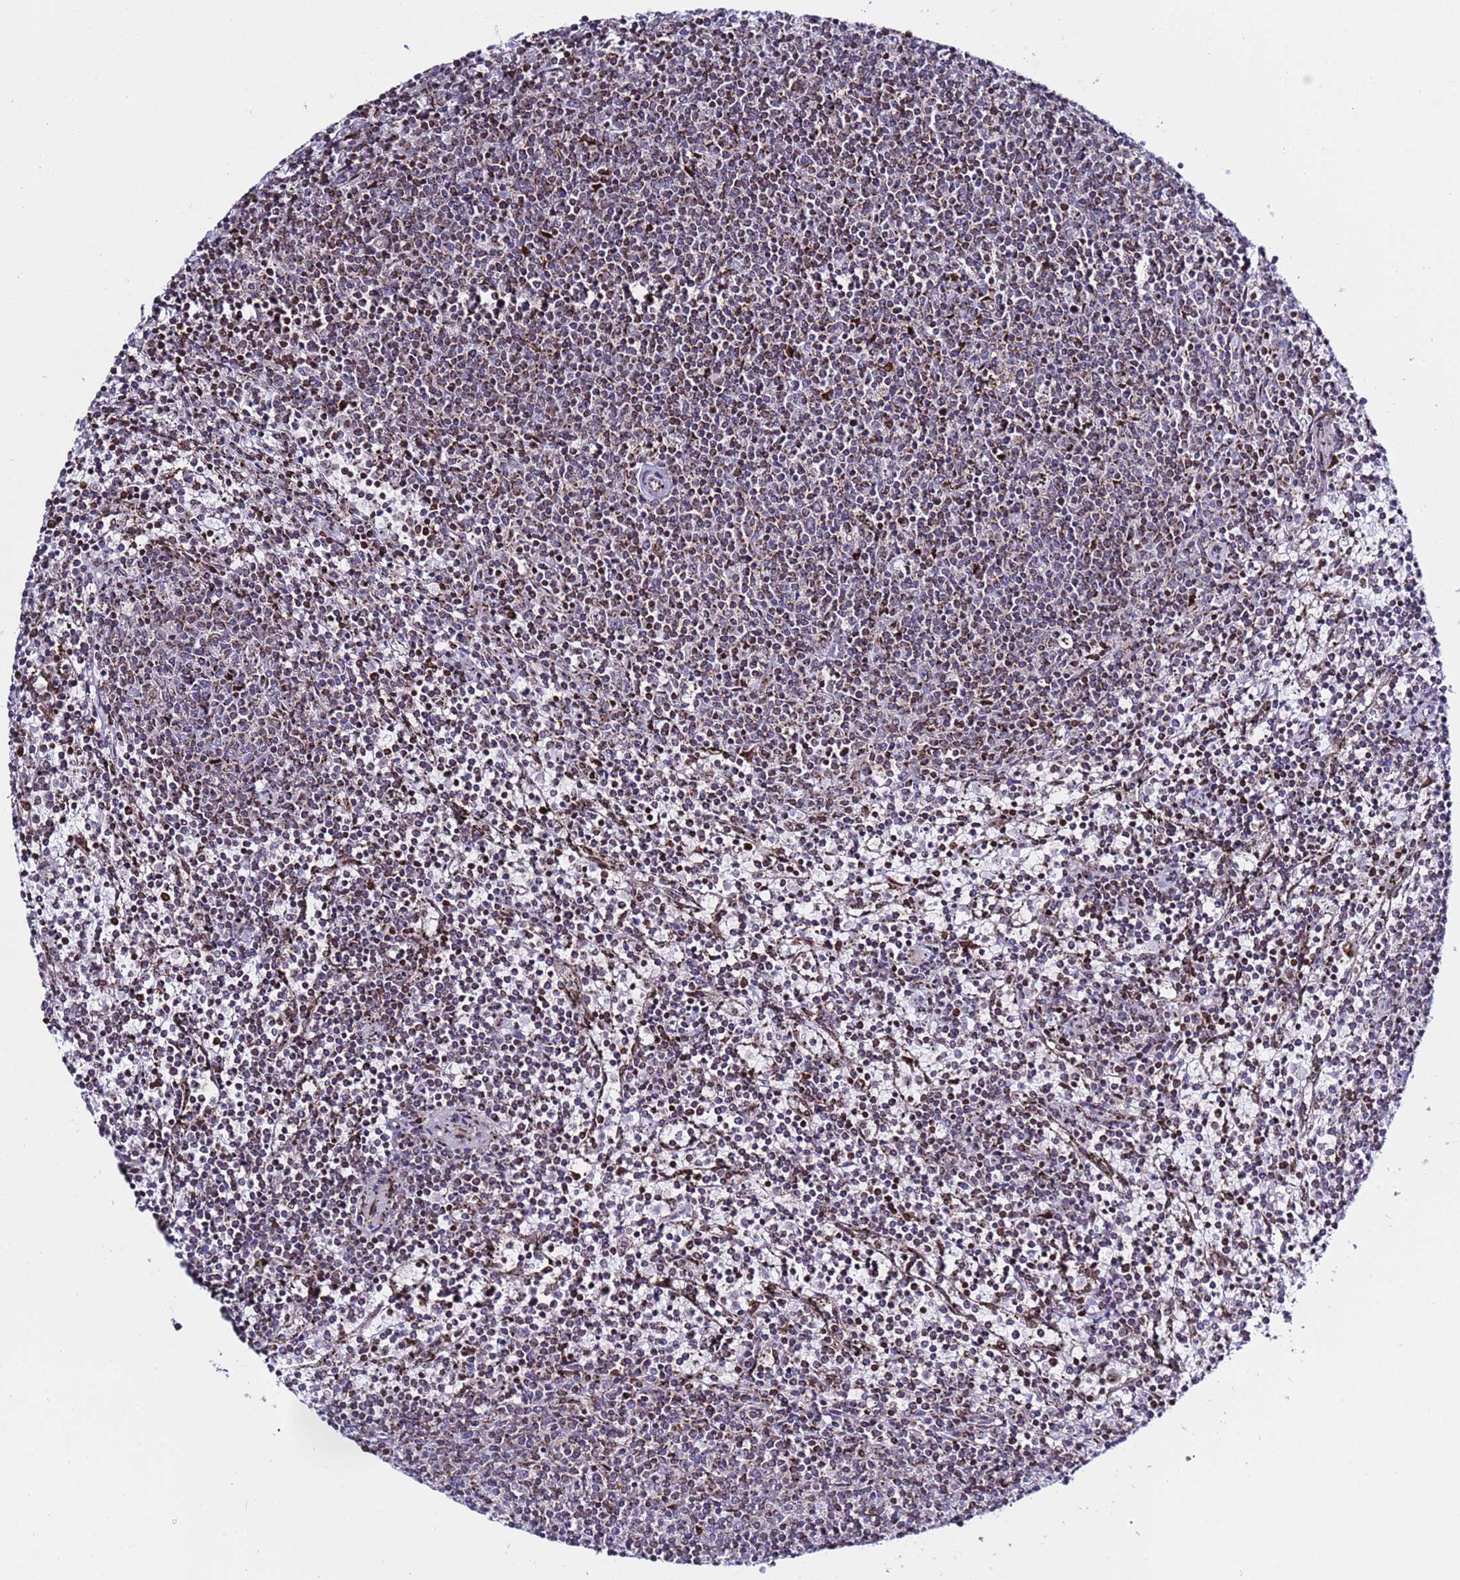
{"staining": {"intensity": "weak", "quantity": "<25%", "location": "cytoplasmic/membranous"}, "tissue": "lymphoma", "cell_type": "Tumor cells", "image_type": "cancer", "snomed": [{"axis": "morphology", "description": "Malignant lymphoma, non-Hodgkin's type, Low grade"}, {"axis": "topography", "description": "Spleen"}], "caption": "Tumor cells are negative for protein expression in human lymphoma.", "gene": "TOR1AIP1", "patient": {"sex": "female", "age": 50}}